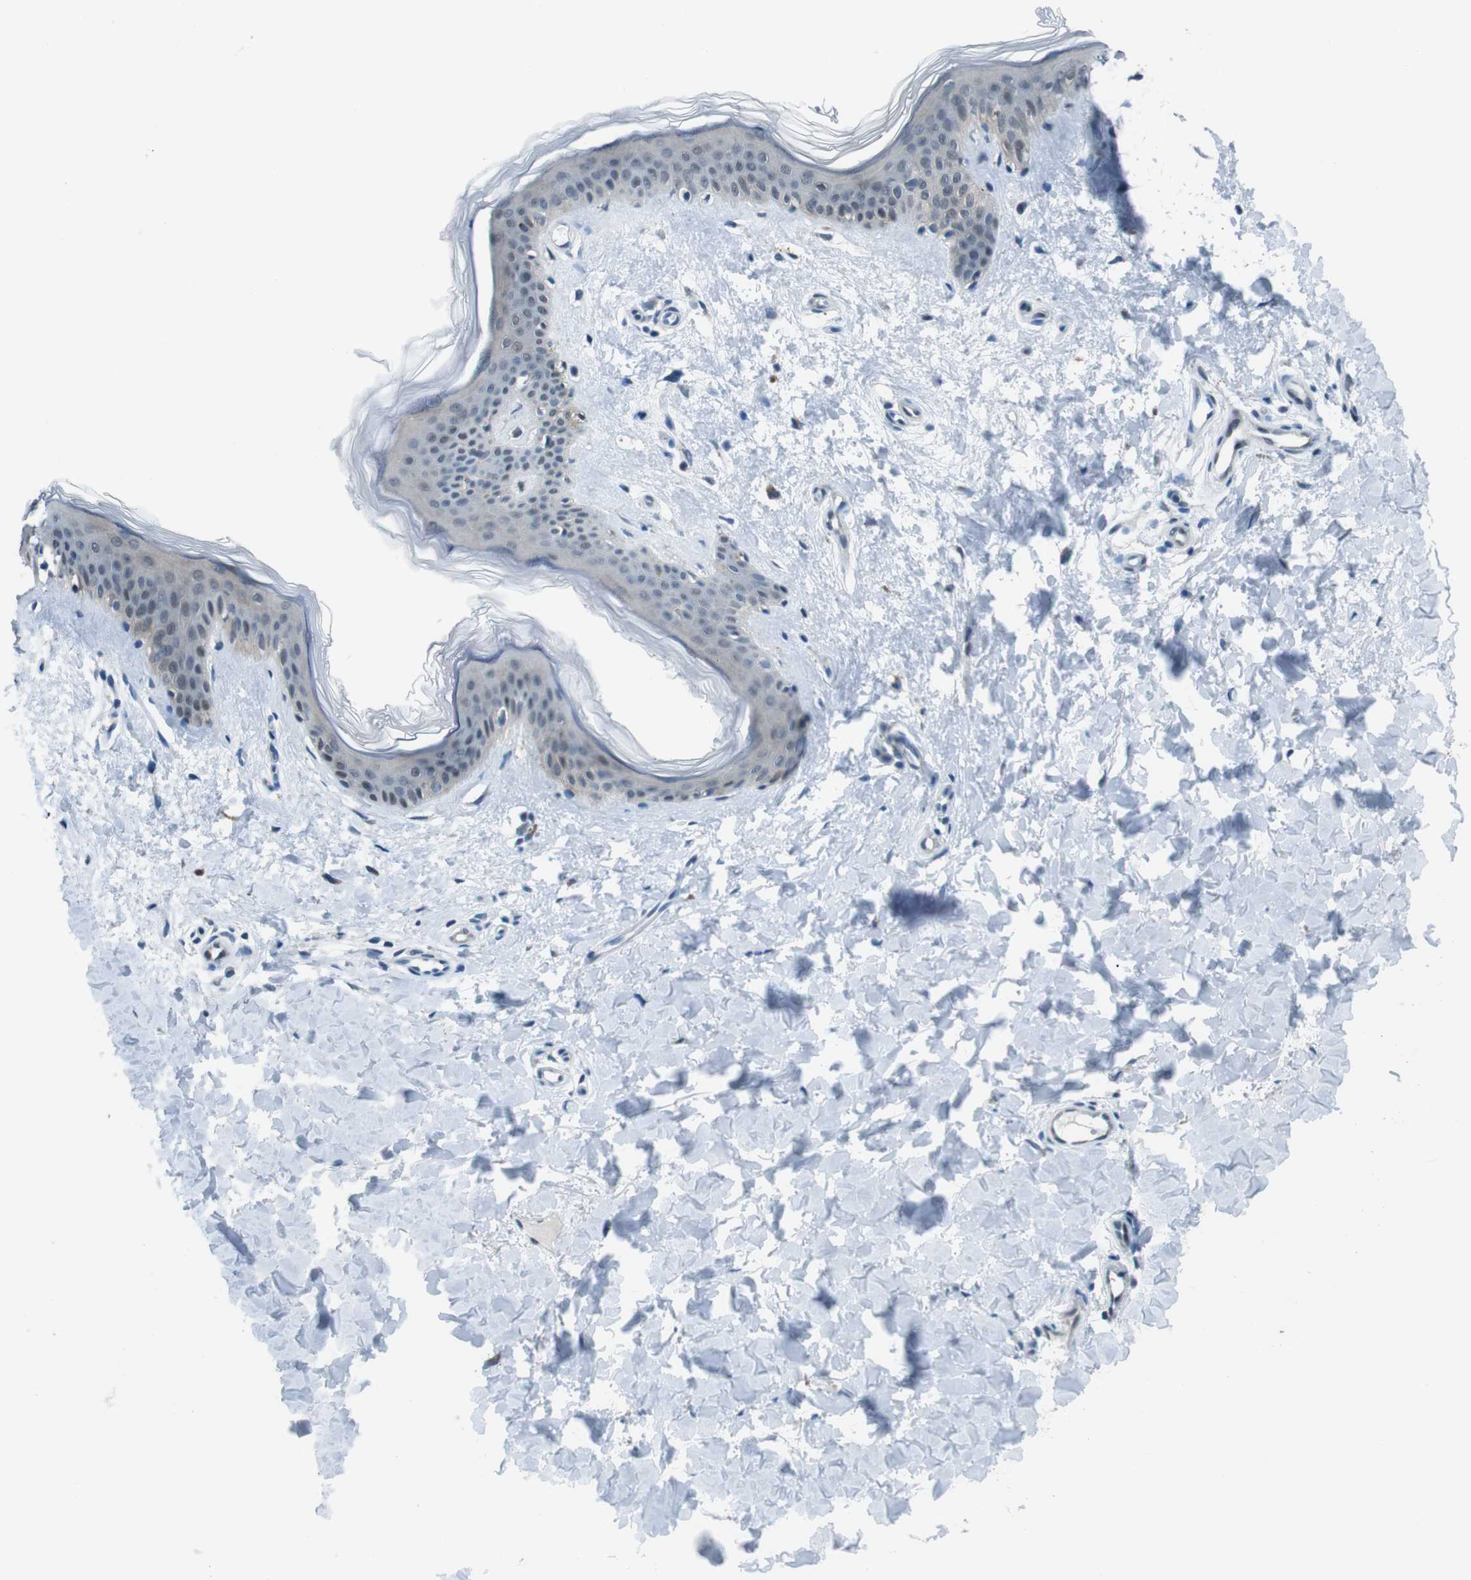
{"staining": {"intensity": "negative", "quantity": "none", "location": "none"}, "tissue": "skin", "cell_type": "Fibroblasts", "image_type": "normal", "snomed": [{"axis": "morphology", "description": "Normal tissue, NOS"}, {"axis": "topography", "description": "Skin"}], "caption": "An immunohistochemistry micrograph of normal skin is shown. There is no staining in fibroblasts of skin. Brightfield microscopy of IHC stained with DAB (brown) and hematoxylin (blue), captured at high magnification.", "gene": "LRP5", "patient": {"sex": "female", "age": 41}}